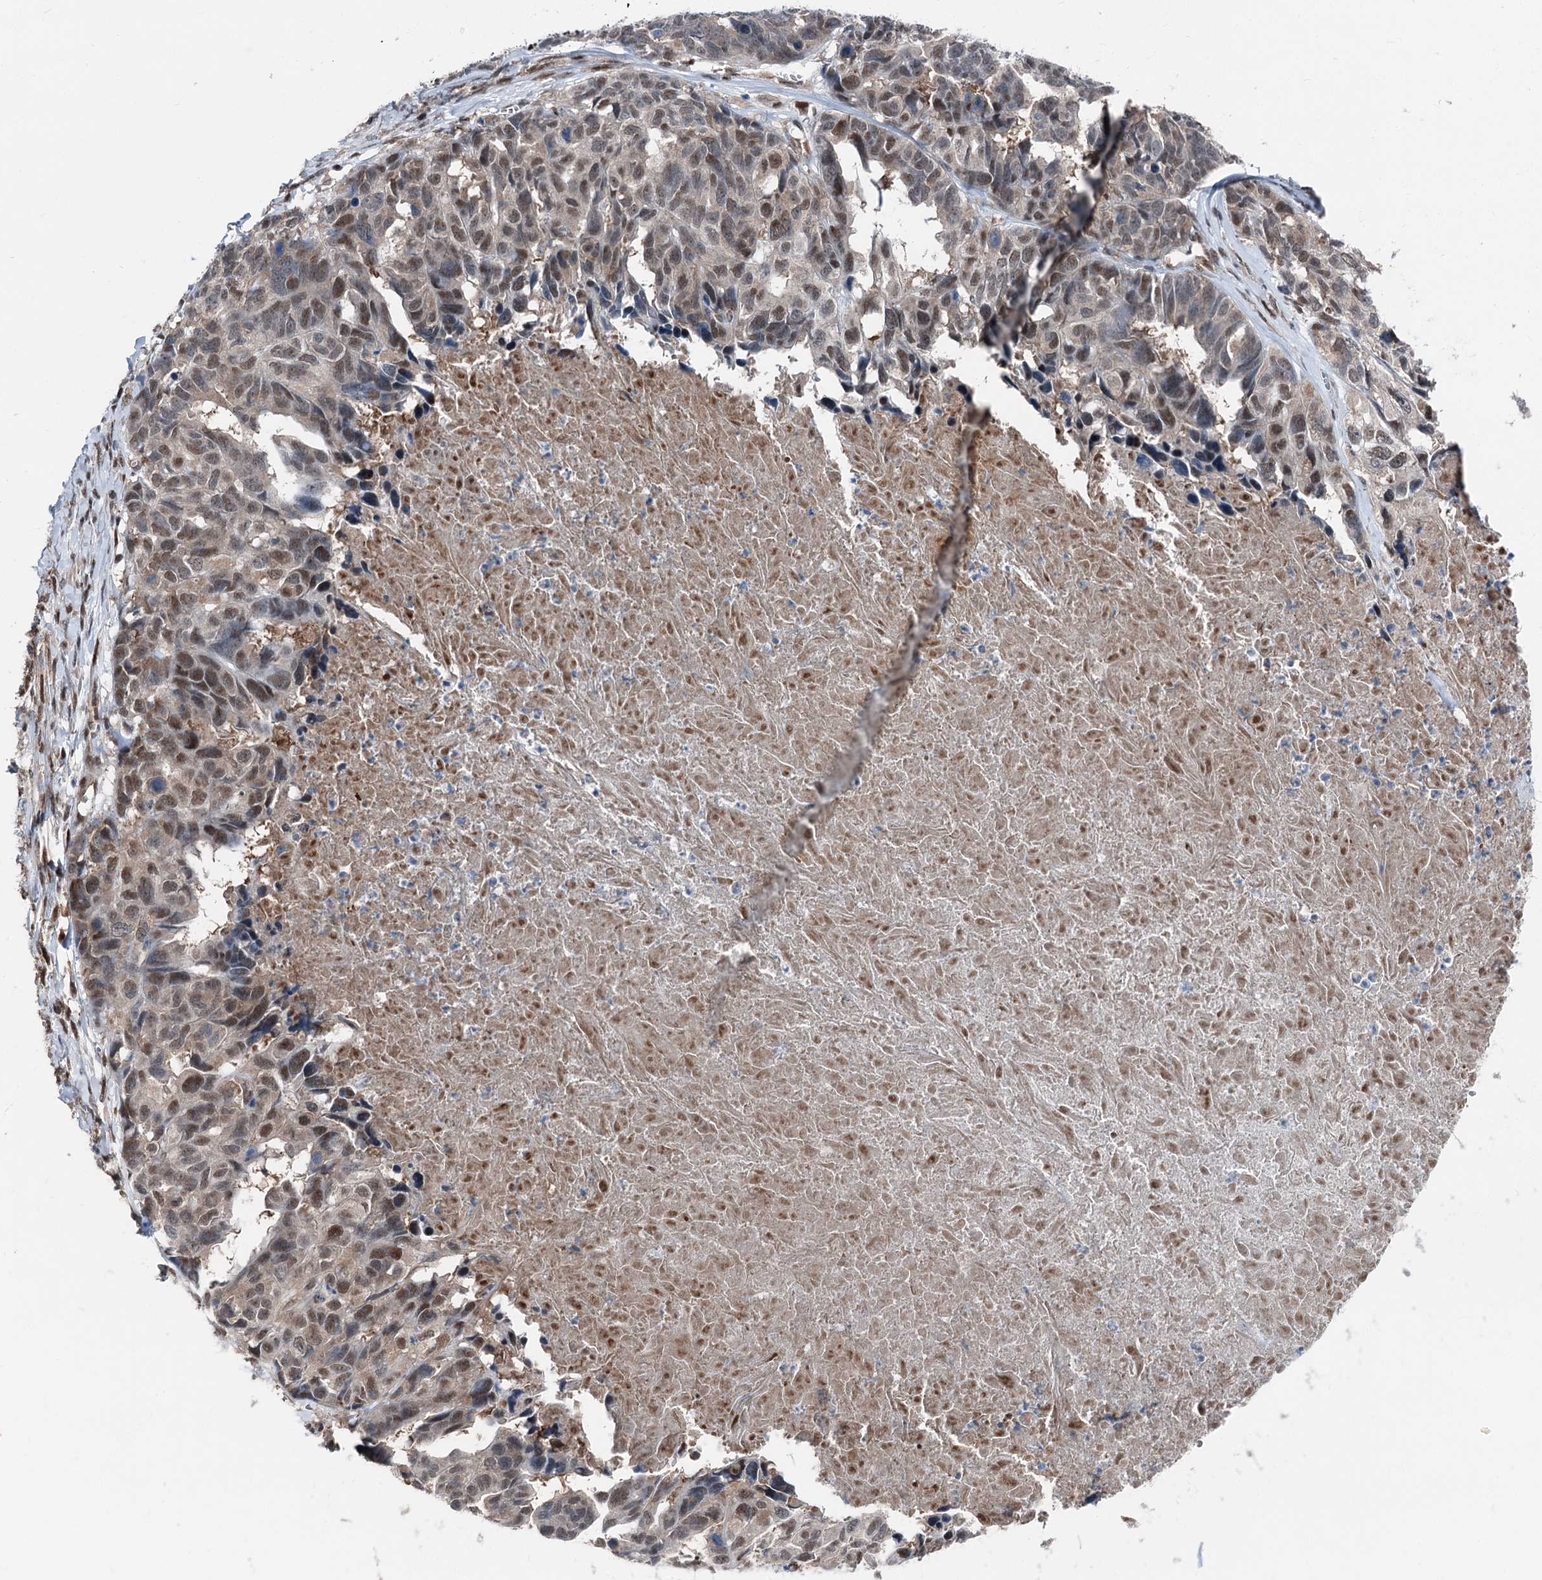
{"staining": {"intensity": "moderate", "quantity": "25%-75%", "location": "nuclear"}, "tissue": "ovarian cancer", "cell_type": "Tumor cells", "image_type": "cancer", "snomed": [{"axis": "morphology", "description": "Cystadenocarcinoma, serous, NOS"}, {"axis": "topography", "description": "Ovary"}], "caption": "The image shows immunohistochemical staining of ovarian cancer. There is moderate nuclear staining is seen in about 25%-75% of tumor cells. The protein of interest is shown in brown color, while the nuclei are stained blue.", "gene": "PSMD13", "patient": {"sex": "female", "age": 79}}